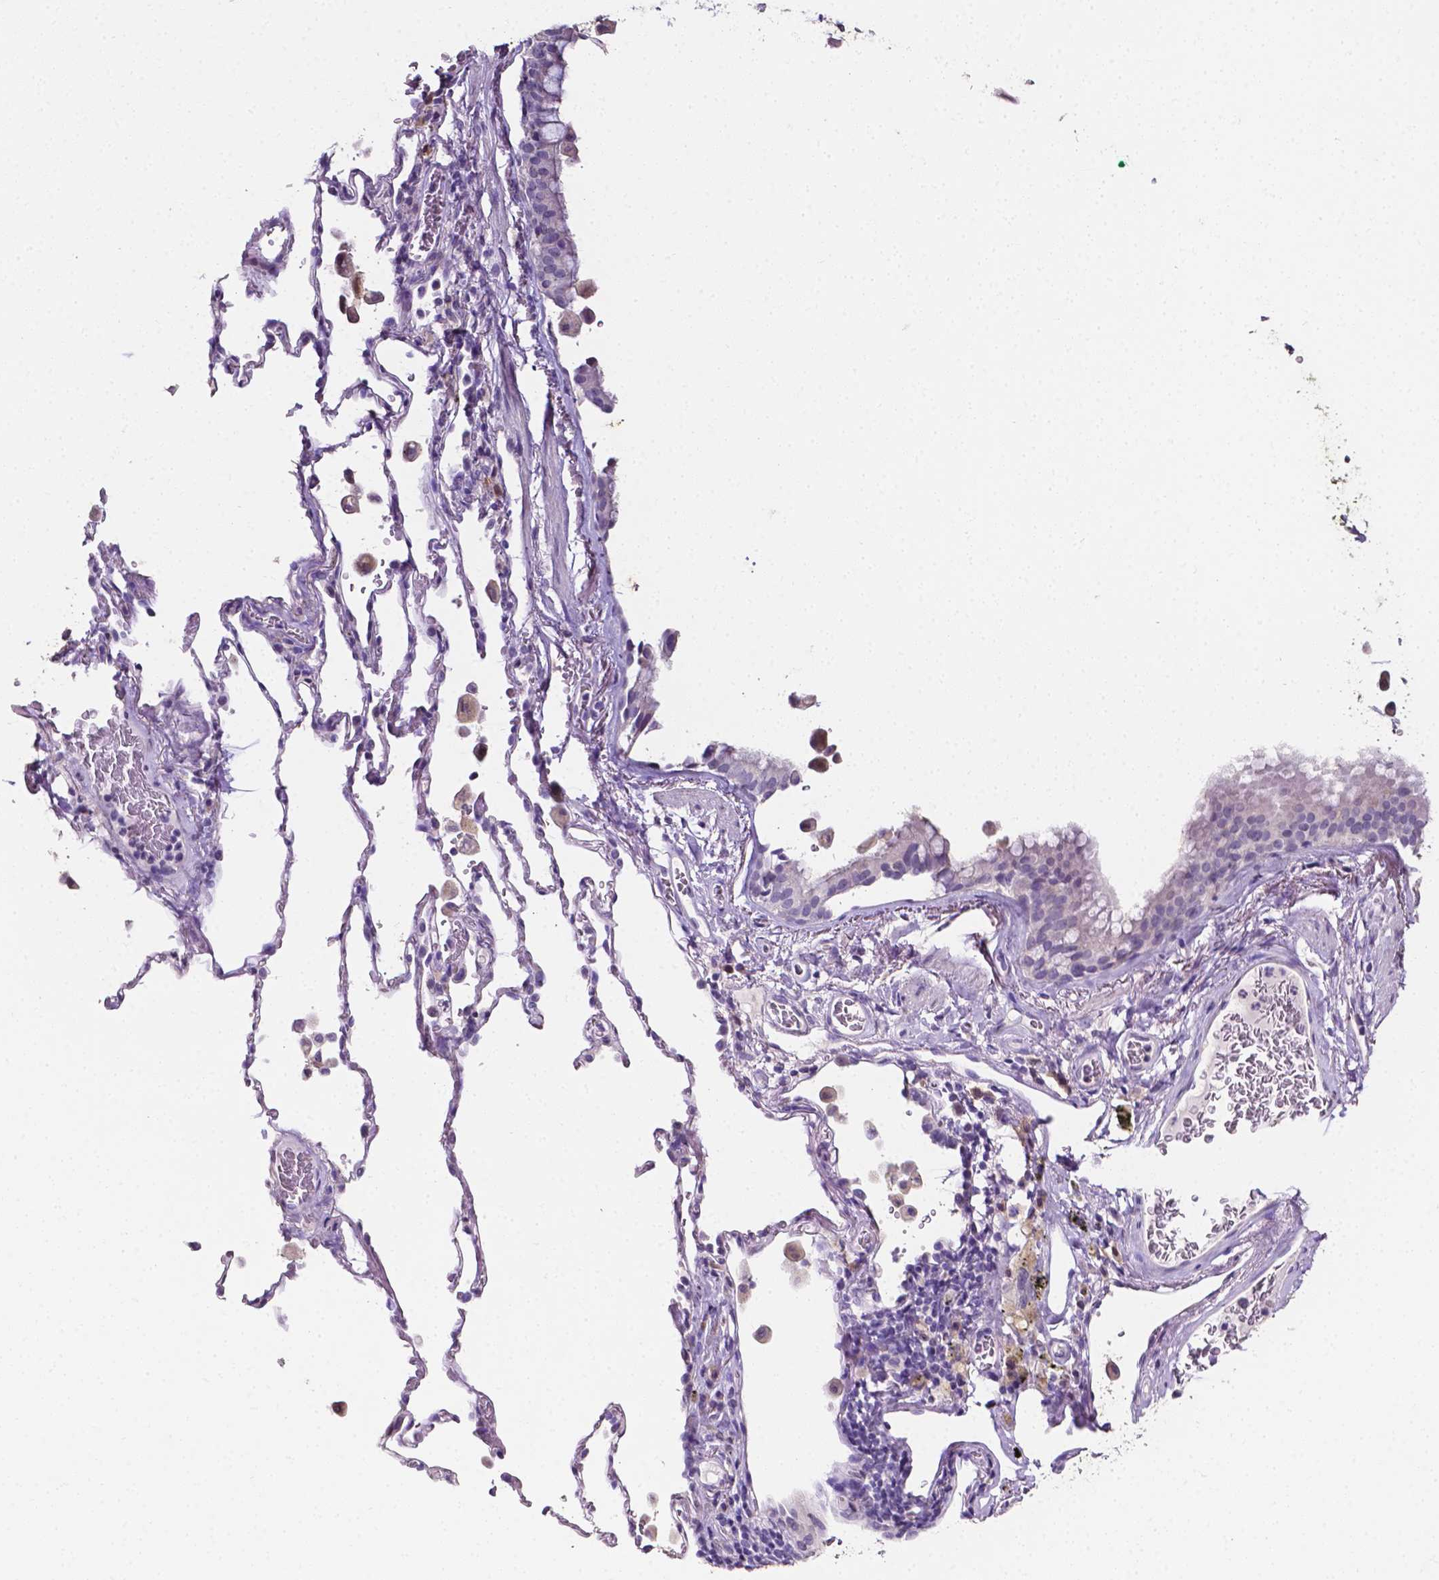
{"staining": {"intensity": "negative", "quantity": "none", "location": "none"}, "tissue": "bronchus", "cell_type": "Respiratory epithelial cells", "image_type": "normal", "snomed": [{"axis": "morphology", "description": "Normal tissue, NOS"}, {"axis": "topography", "description": "Bronchus"}, {"axis": "topography", "description": "Lung"}], "caption": "Bronchus stained for a protein using immunohistochemistry demonstrates no staining respiratory epithelial cells.", "gene": "PSAT1", "patient": {"sex": "male", "age": 54}}